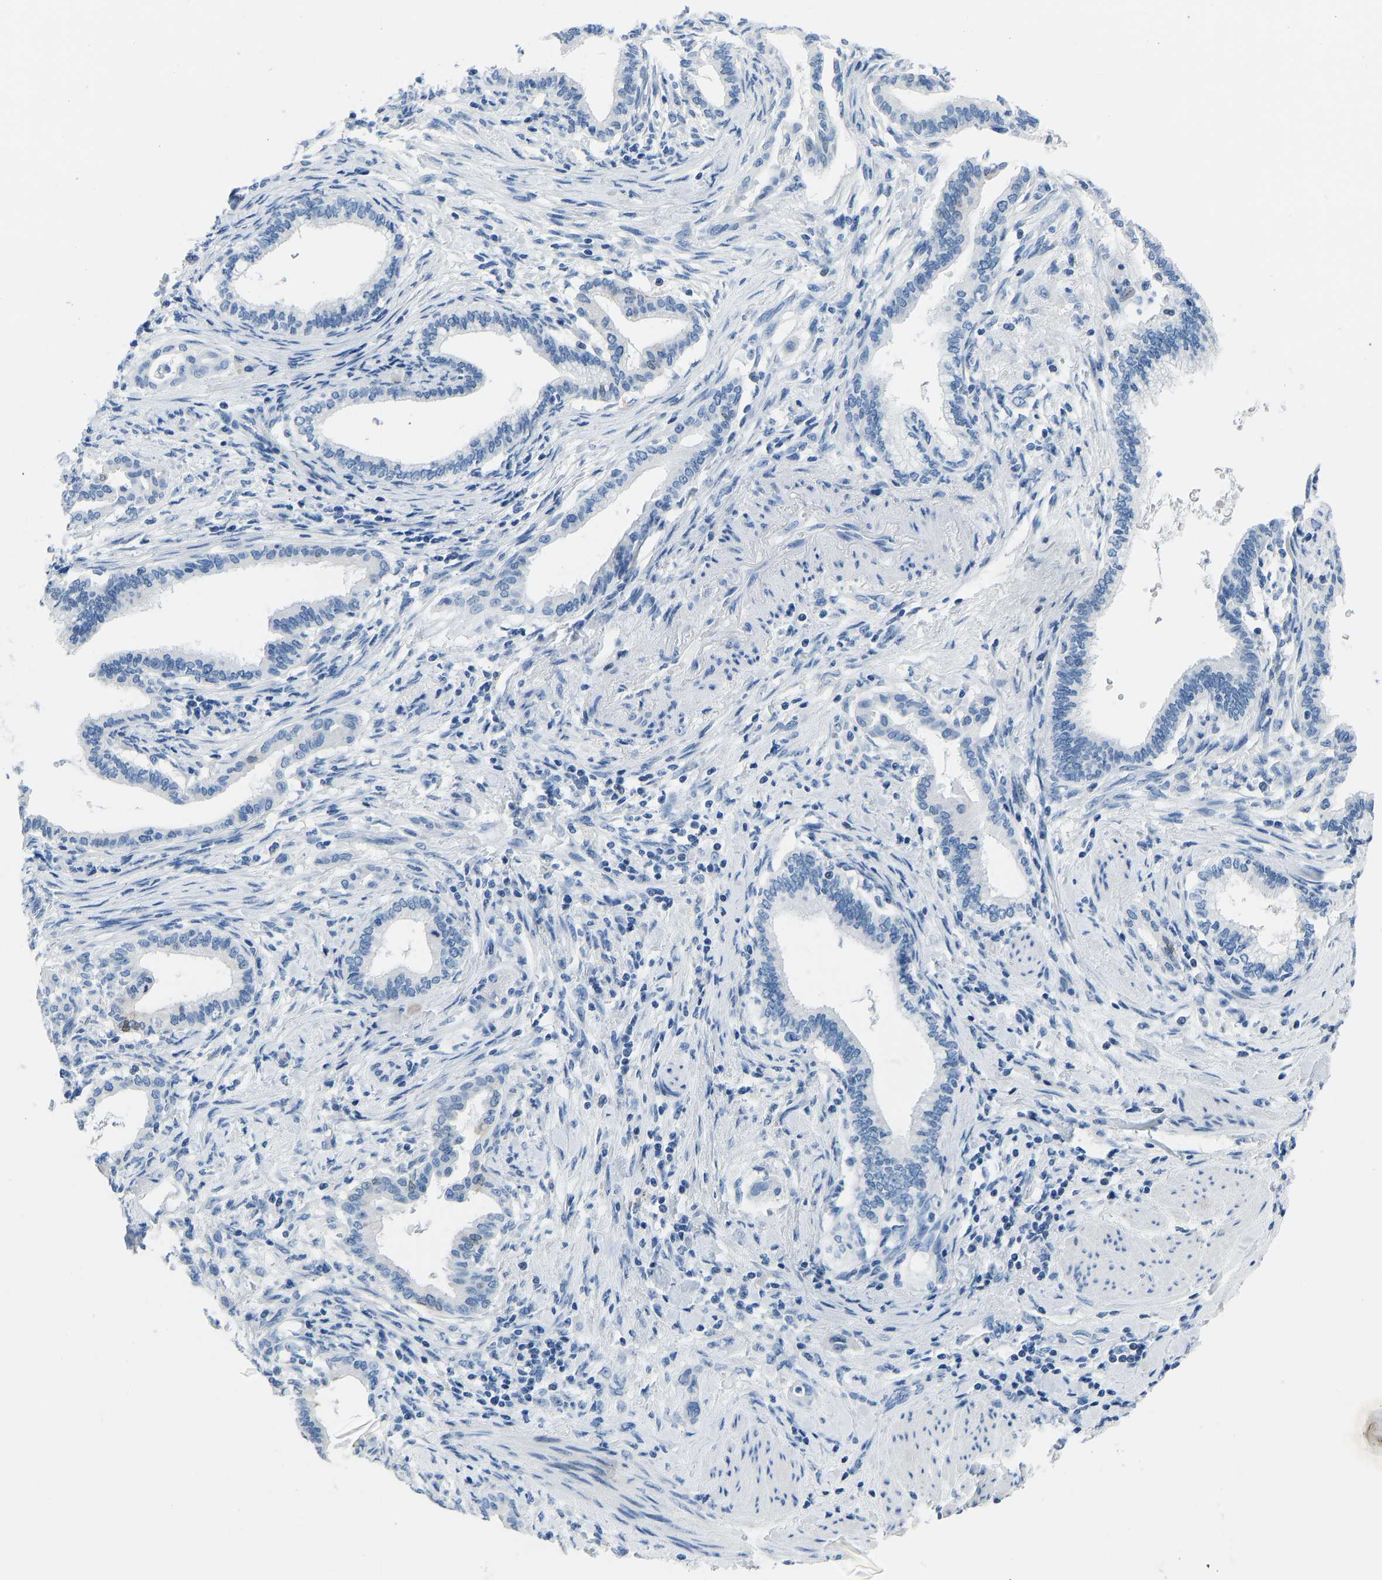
{"staining": {"intensity": "negative", "quantity": "none", "location": "none"}, "tissue": "pancreatic cancer", "cell_type": "Tumor cells", "image_type": "cancer", "snomed": [{"axis": "morphology", "description": "Adenocarcinoma, NOS"}, {"axis": "topography", "description": "Pancreas"}], "caption": "Pancreatic adenocarcinoma was stained to show a protein in brown. There is no significant staining in tumor cells.", "gene": "SERPINB3", "patient": {"sex": "female", "age": 64}}